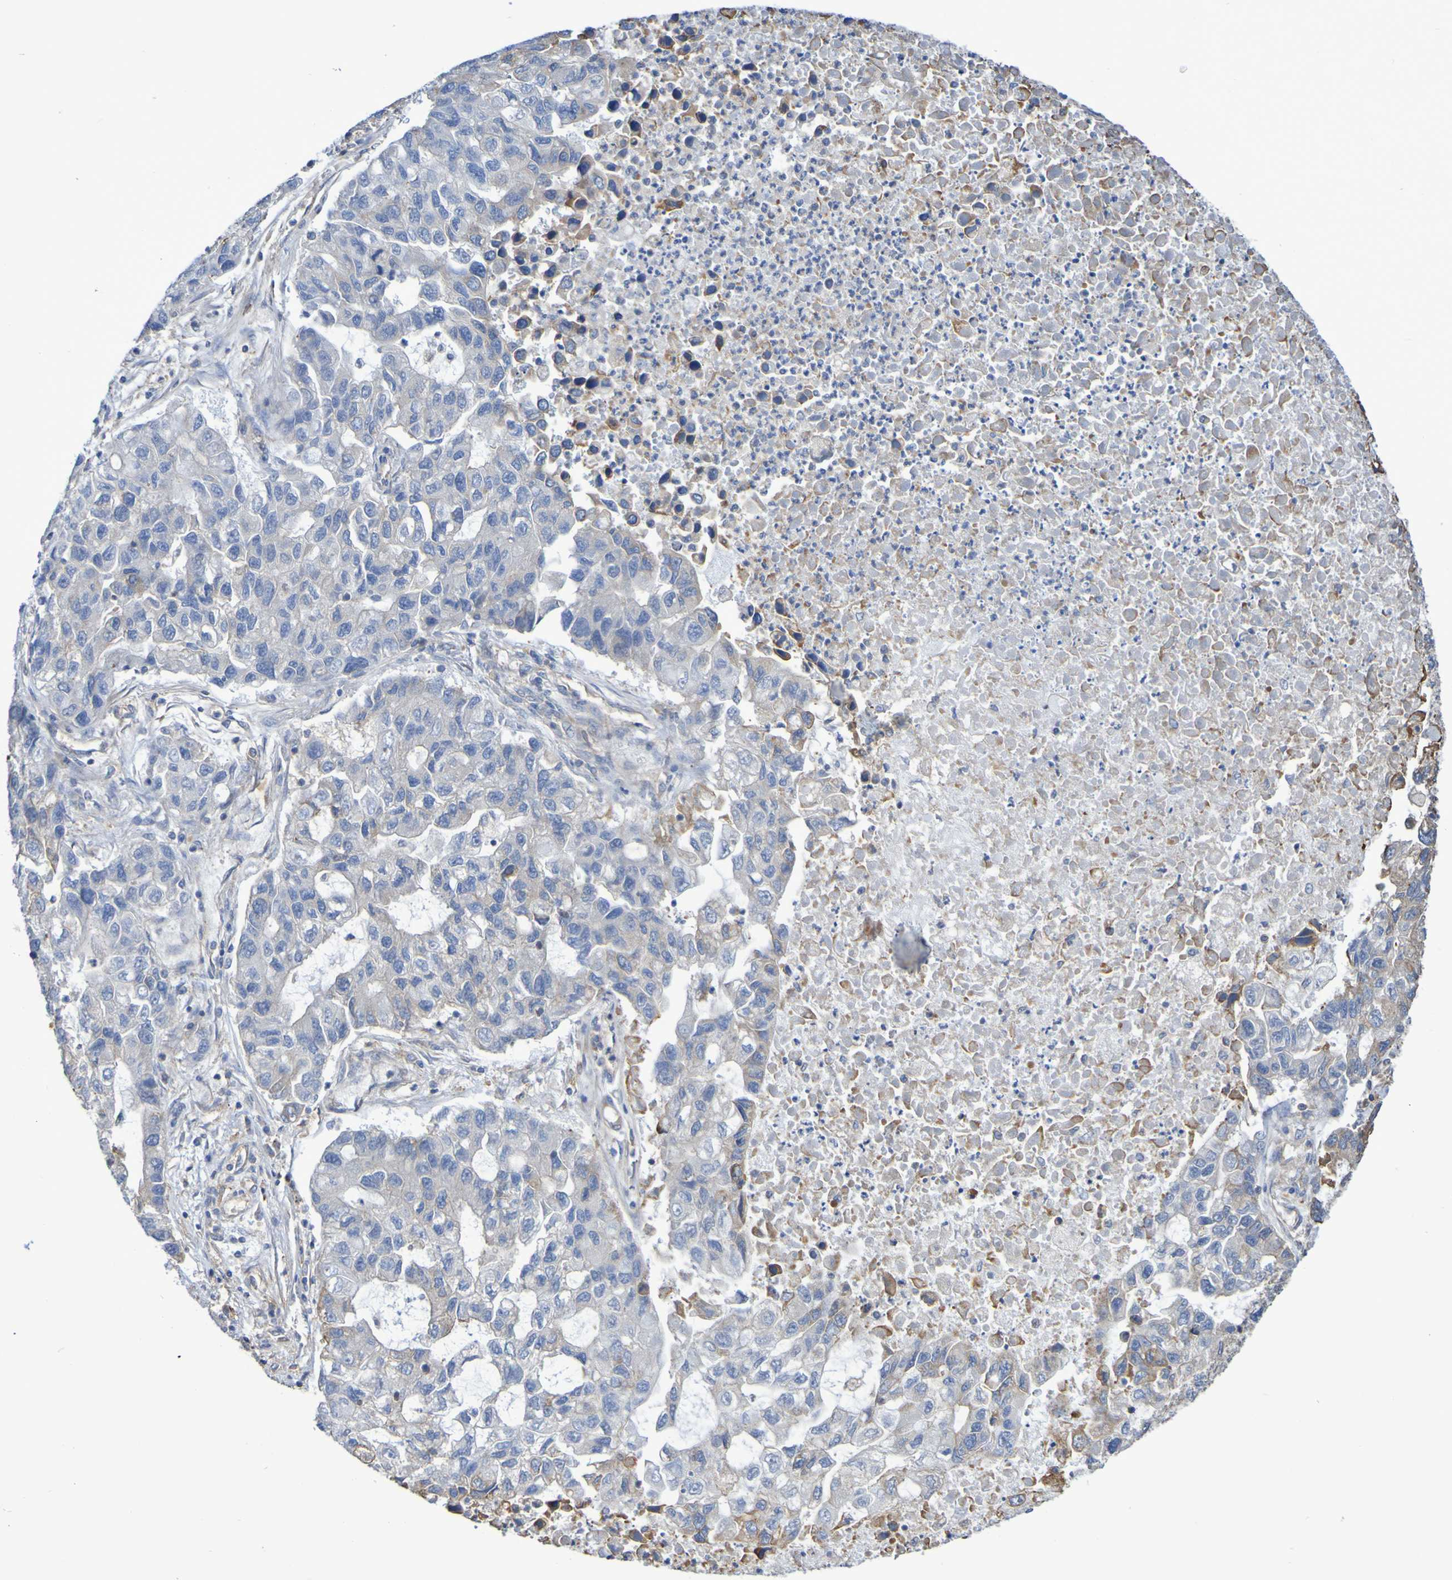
{"staining": {"intensity": "negative", "quantity": "none", "location": "none"}, "tissue": "lung cancer", "cell_type": "Tumor cells", "image_type": "cancer", "snomed": [{"axis": "morphology", "description": "Adenocarcinoma, NOS"}, {"axis": "topography", "description": "Lung"}], "caption": "DAB (3,3'-diaminobenzidine) immunohistochemical staining of lung cancer shows no significant staining in tumor cells.", "gene": "SYNJ1", "patient": {"sex": "female", "age": 51}}